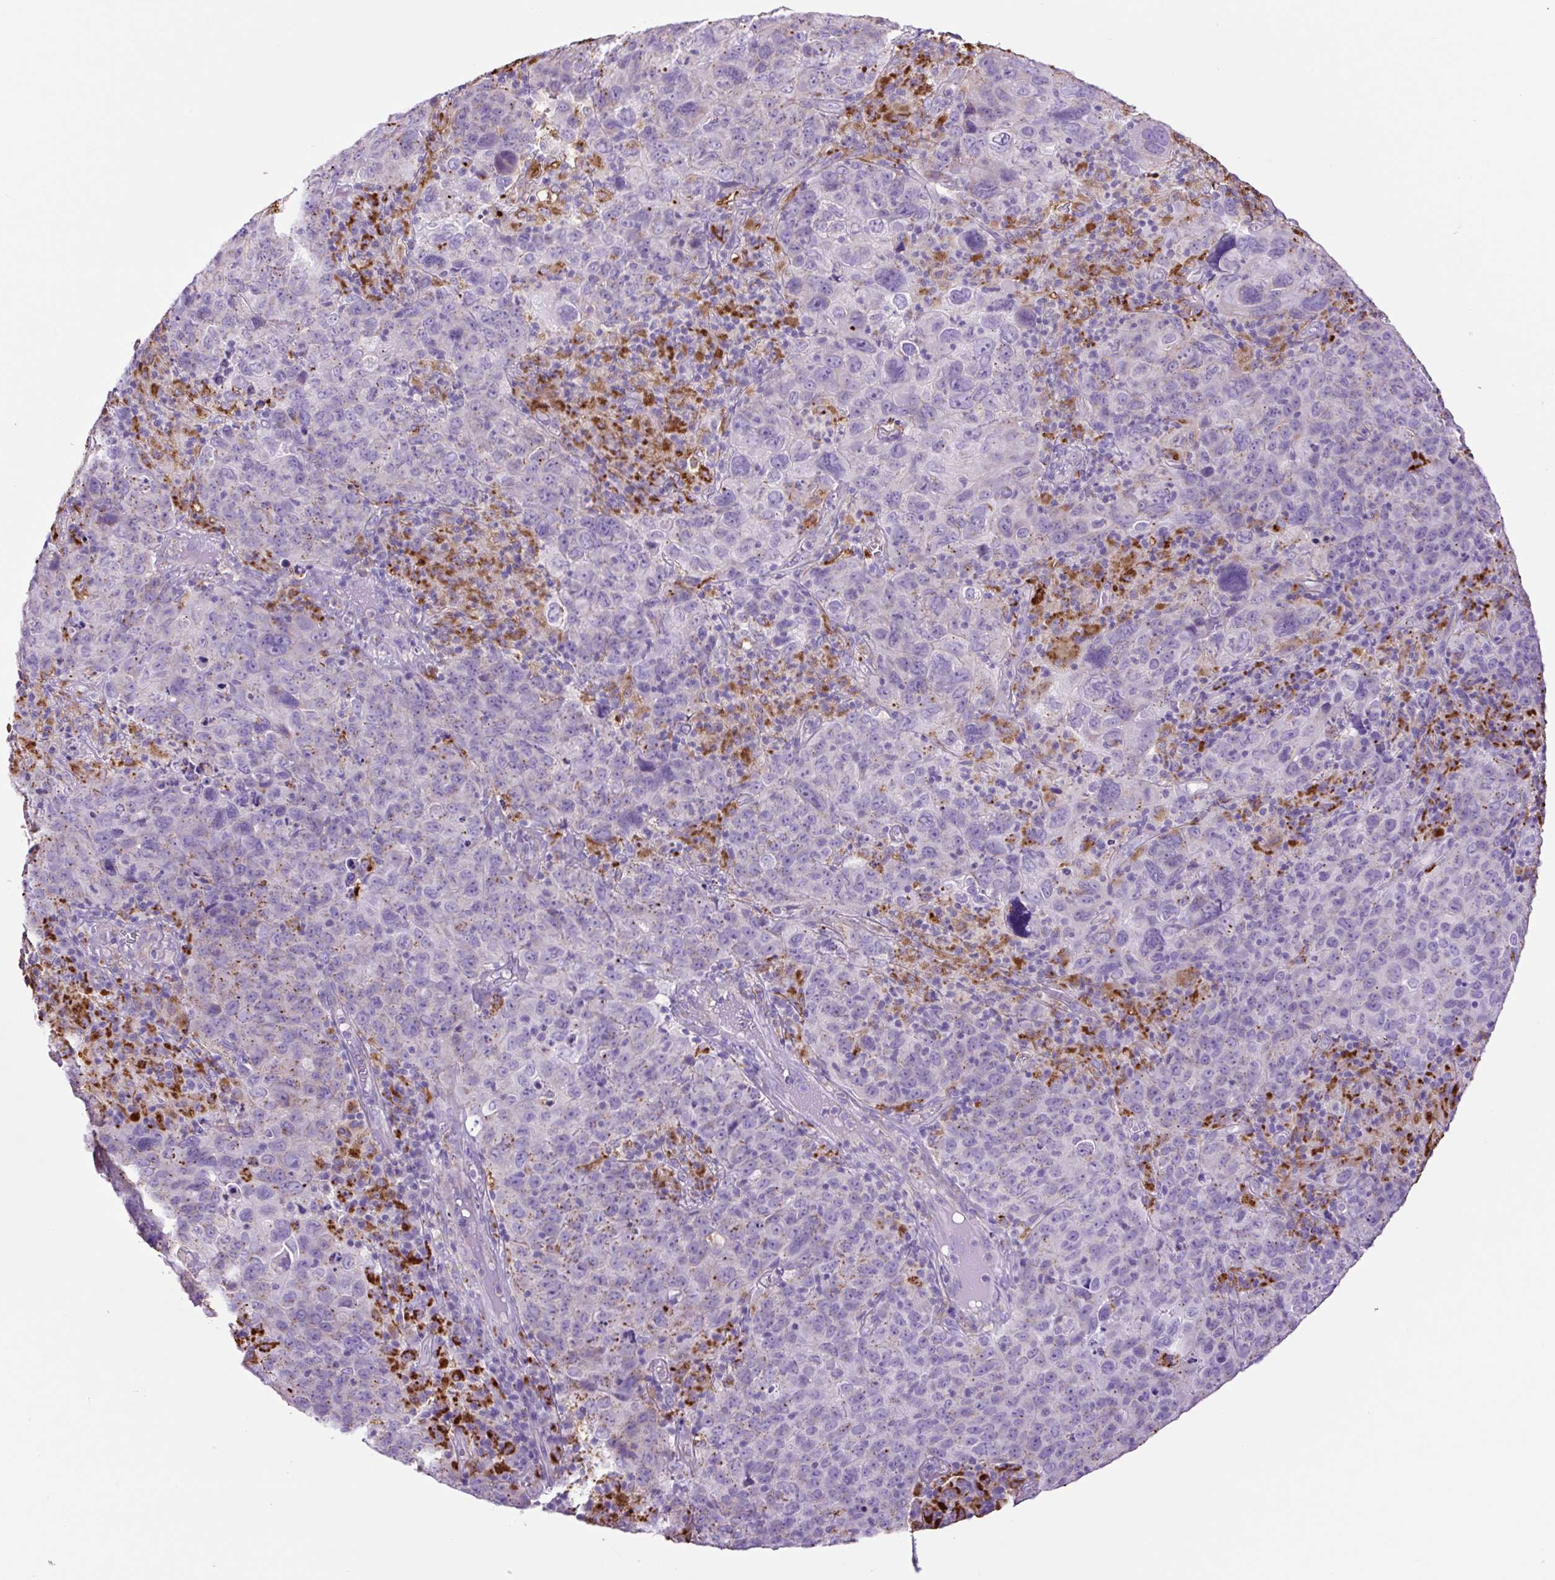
{"staining": {"intensity": "negative", "quantity": "none", "location": "none"}, "tissue": "cervical cancer", "cell_type": "Tumor cells", "image_type": "cancer", "snomed": [{"axis": "morphology", "description": "Squamous cell carcinoma, NOS"}, {"axis": "topography", "description": "Cervix"}], "caption": "The immunohistochemistry micrograph has no significant staining in tumor cells of cervical cancer tissue.", "gene": "LCN10", "patient": {"sex": "female", "age": 44}}